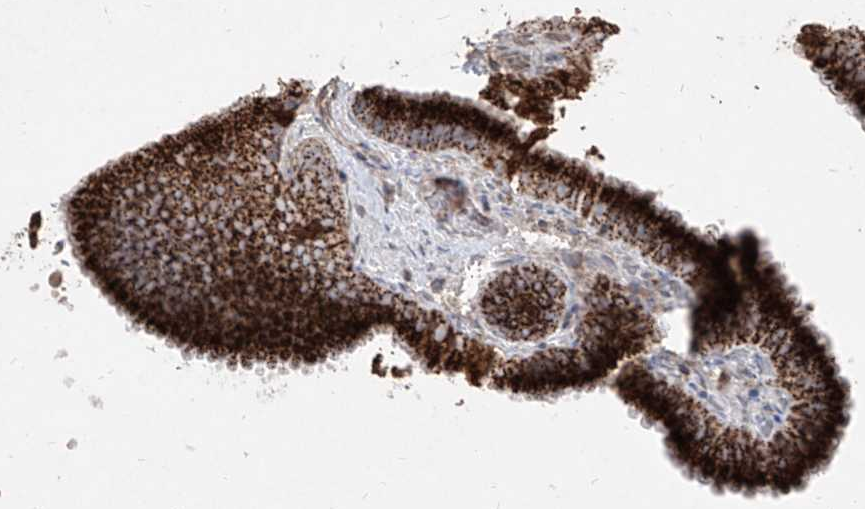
{"staining": {"intensity": "strong", "quantity": ">75%", "location": "cytoplasmic/membranous"}, "tissue": "gallbladder", "cell_type": "Glandular cells", "image_type": "normal", "snomed": [{"axis": "morphology", "description": "Normal tissue, NOS"}, {"axis": "topography", "description": "Gallbladder"}], "caption": "Immunohistochemistry (IHC) staining of normal gallbladder, which exhibits high levels of strong cytoplasmic/membranous staining in about >75% of glandular cells indicating strong cytoplasmic/membranous protein positivity. The staining was performed using DAB (brown) for protein detection and nuclei were counterstained in hematoxylin (blue).", "gene": "ABCD3", "patient": {"sex": "female", "age": 30}}